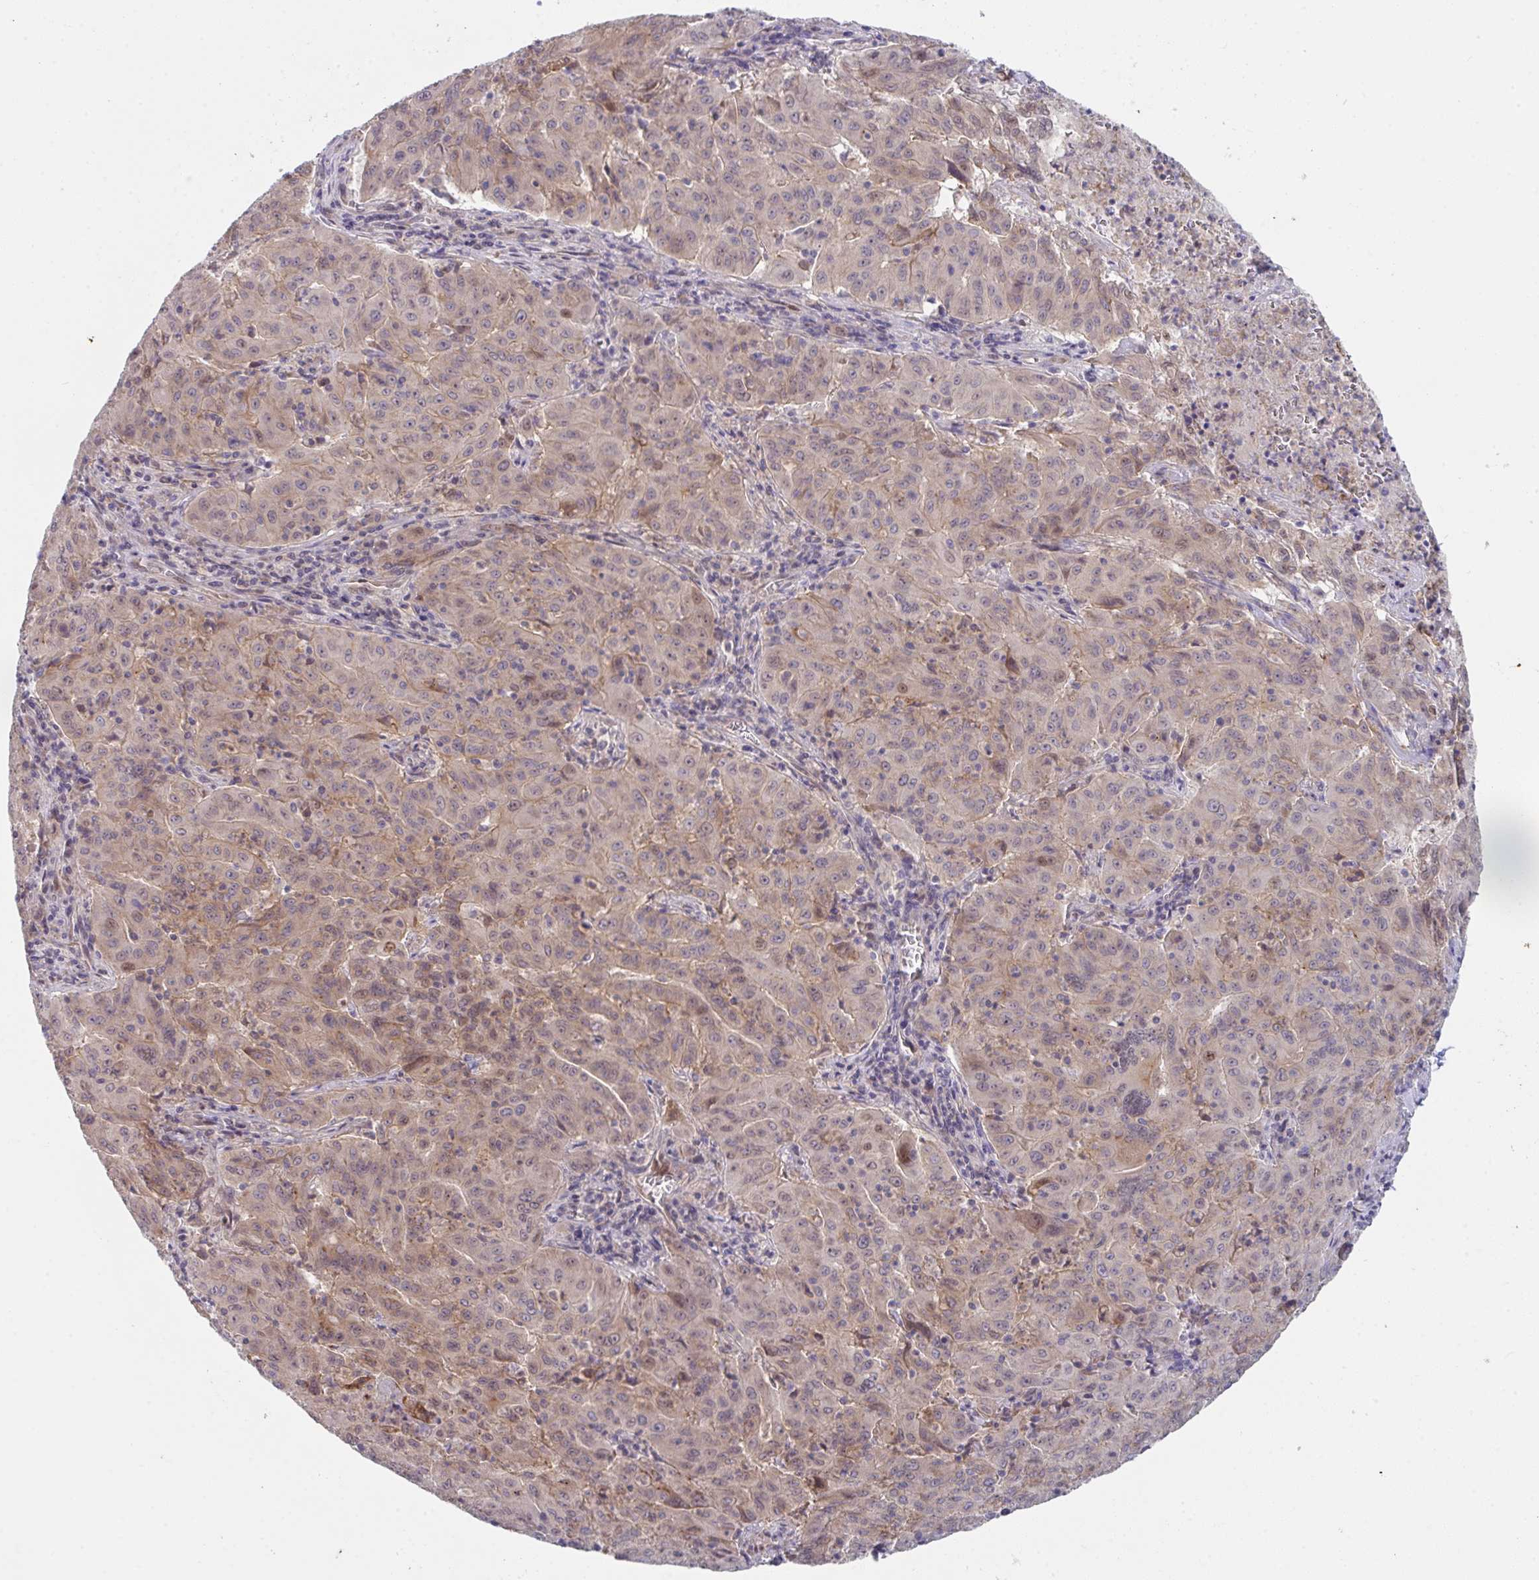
{"staining": {"intensity": "weak", "quantity": "25%-75%", "location": "nuclear"}, "tissue": "pancreatic cancer", "cell_type": "Tumor cells", "image_type": "cancer", "snomed": [{"axis": "morphology", "description": "Adenocarcinoma, NOS"}, {"axis": "topography", "description": "Pancreas"}], "caption": "Weak nuclear protein staining is present in approximately 25%-75% of tumor cells in adenocarcinoma (pancreatic). (DAB IHC, brown staining for protein, blue staining for nuclei).", "gene": "RBM18", "patient": {"sex": "male", "age": 63}}